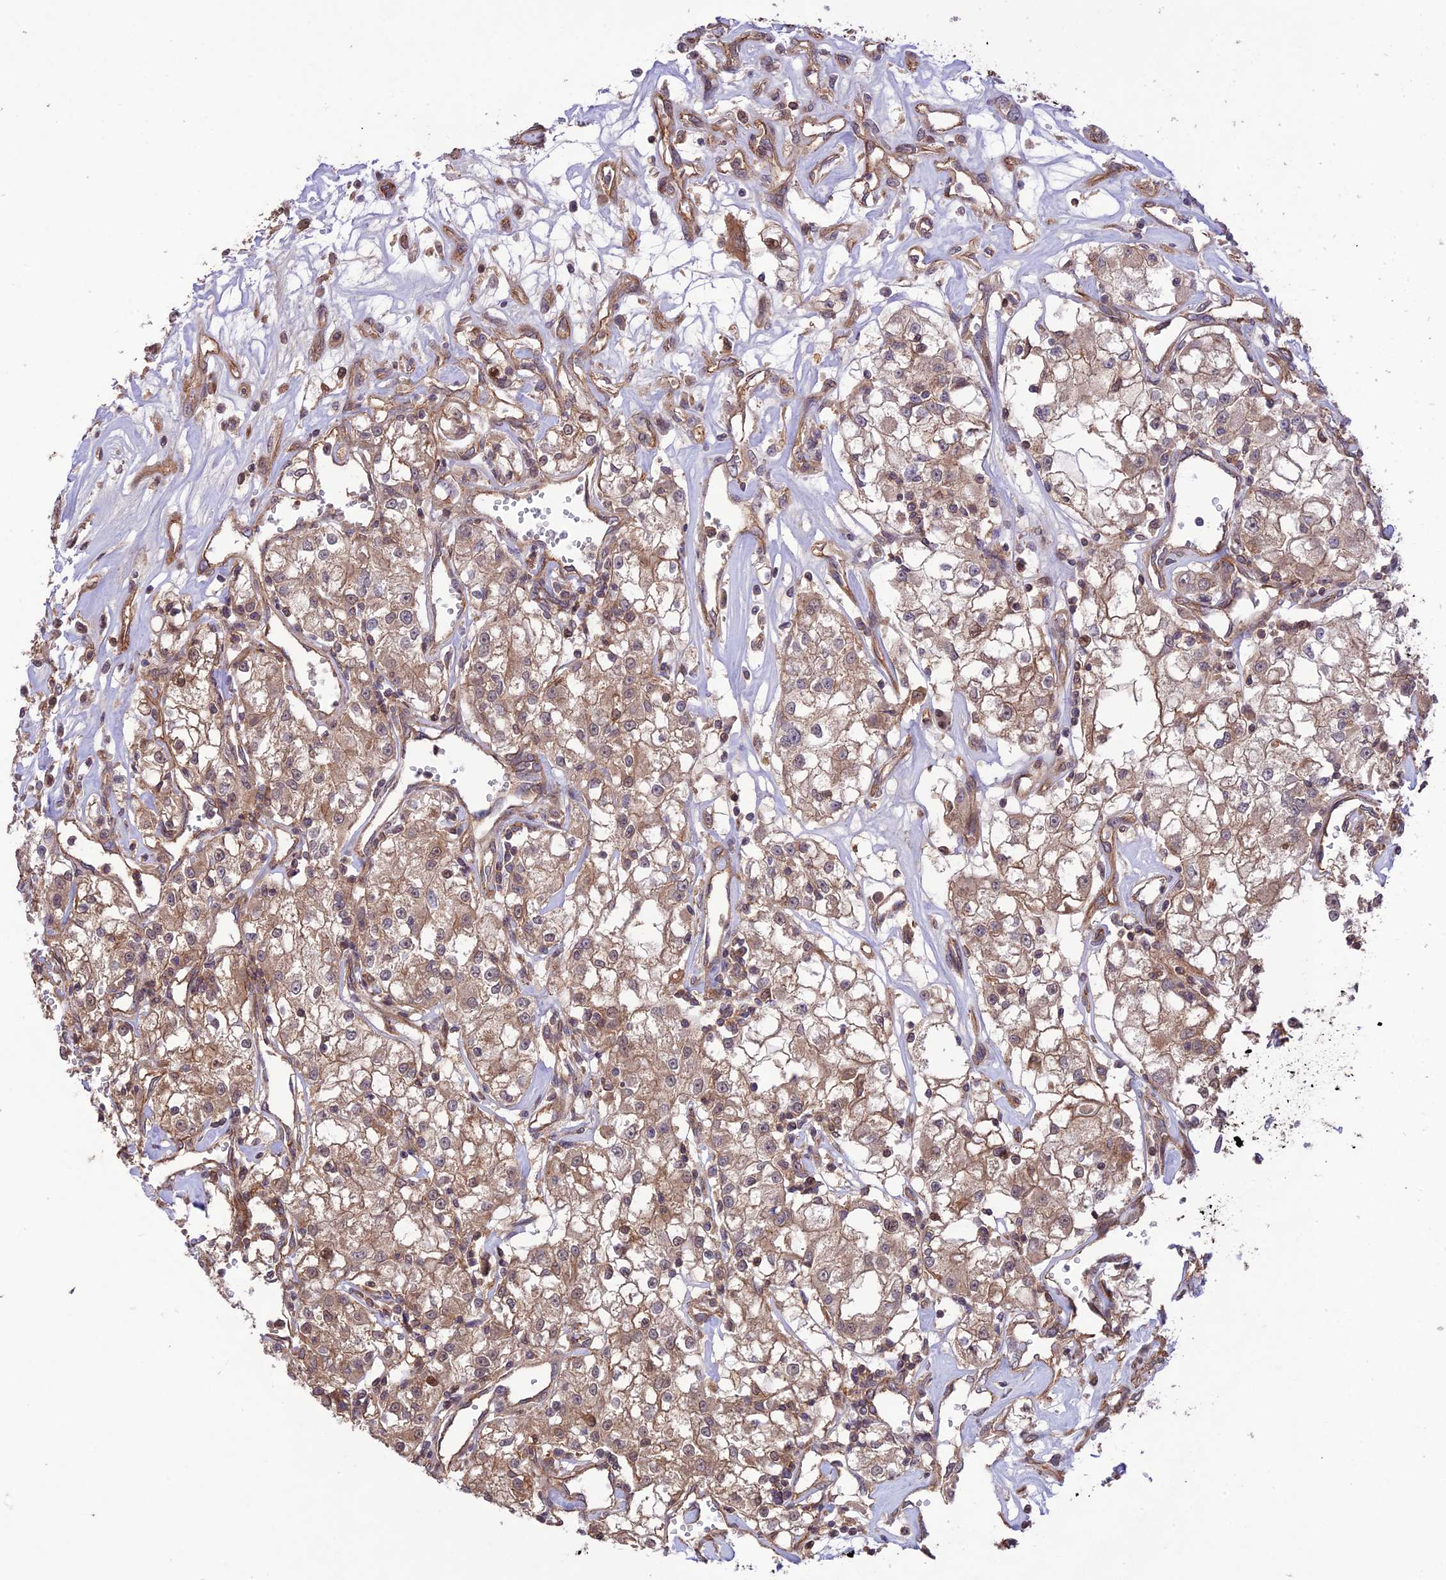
{"staining": {"intensity": "weak", "quantity": ">75%", "location": "cytoplasmic/membranous"}, "tissue": "renal cancer", "cell_type": "Tumor cells", "image_type": "cancer", "snomed": [{"axis": "morphology", "description": "Adenocarcinoma, NOS"}, {"axis": "topography", "description": "Kidney"}], "caption": "Human adenocarcinoma (renal) stained with a protein marker exhibits weak staining in tumor cells.", "gene": "FCHSD1", "patient": {"sex": "female", "age": 59}}